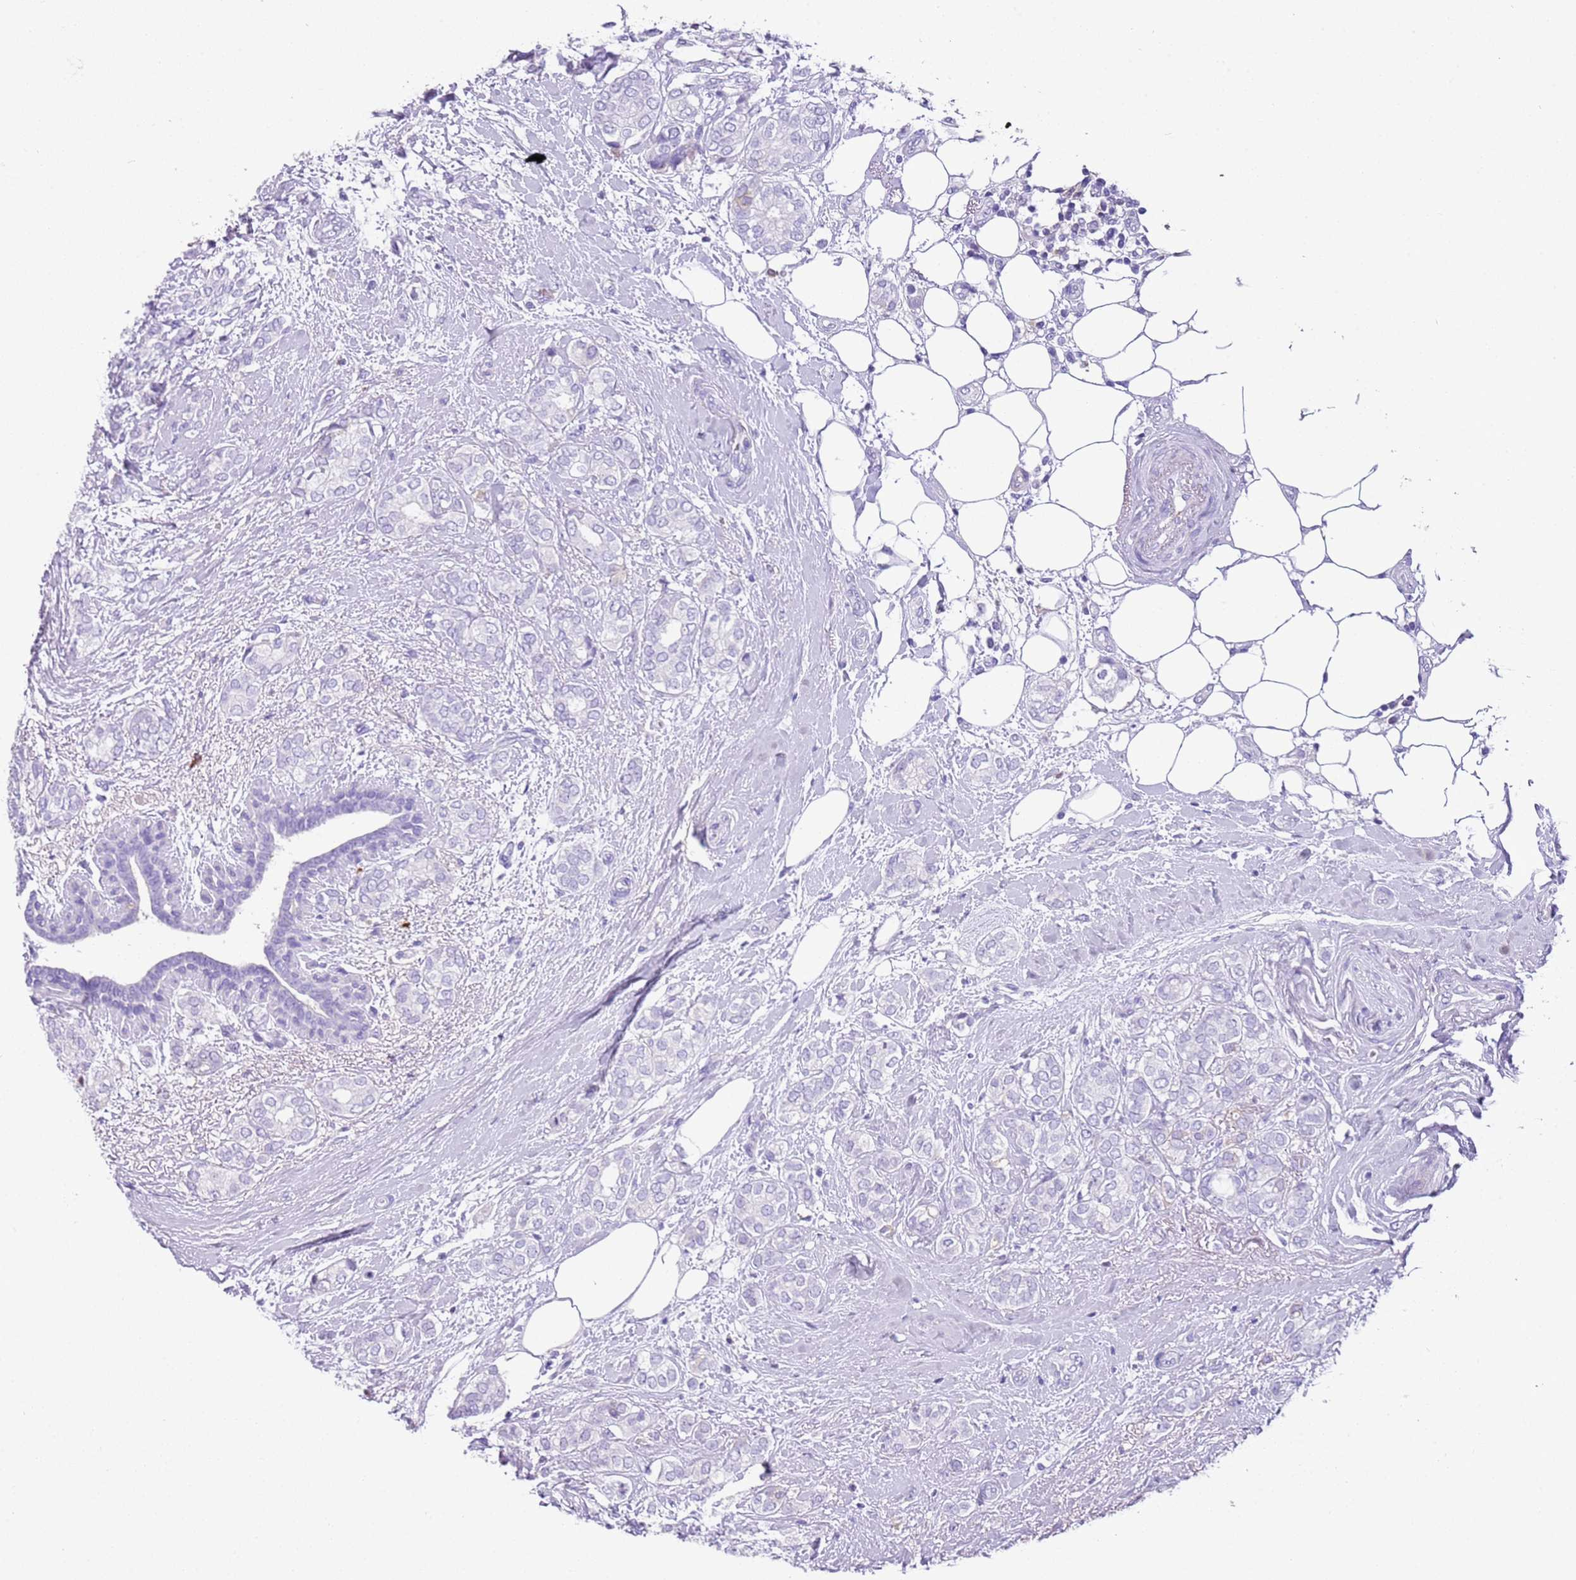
{"staining": {"intensity": "negative", "quantity": "none", "location": "none"}, "tissue": "breast cancer", "cell_type": "Tumor cells", "image_type": "cancer", "snomed": [{"axis": "morphology", "description": "Duct carcinoma"}, {"axis": "topography", "description": "Breast"}], "caption": "There is no significant expression in tumor cells of breast cancer (invasive ductal carcinoma).", "gene": "IGKV3D-11", "patient": {"sex": "female", "age": 73}}